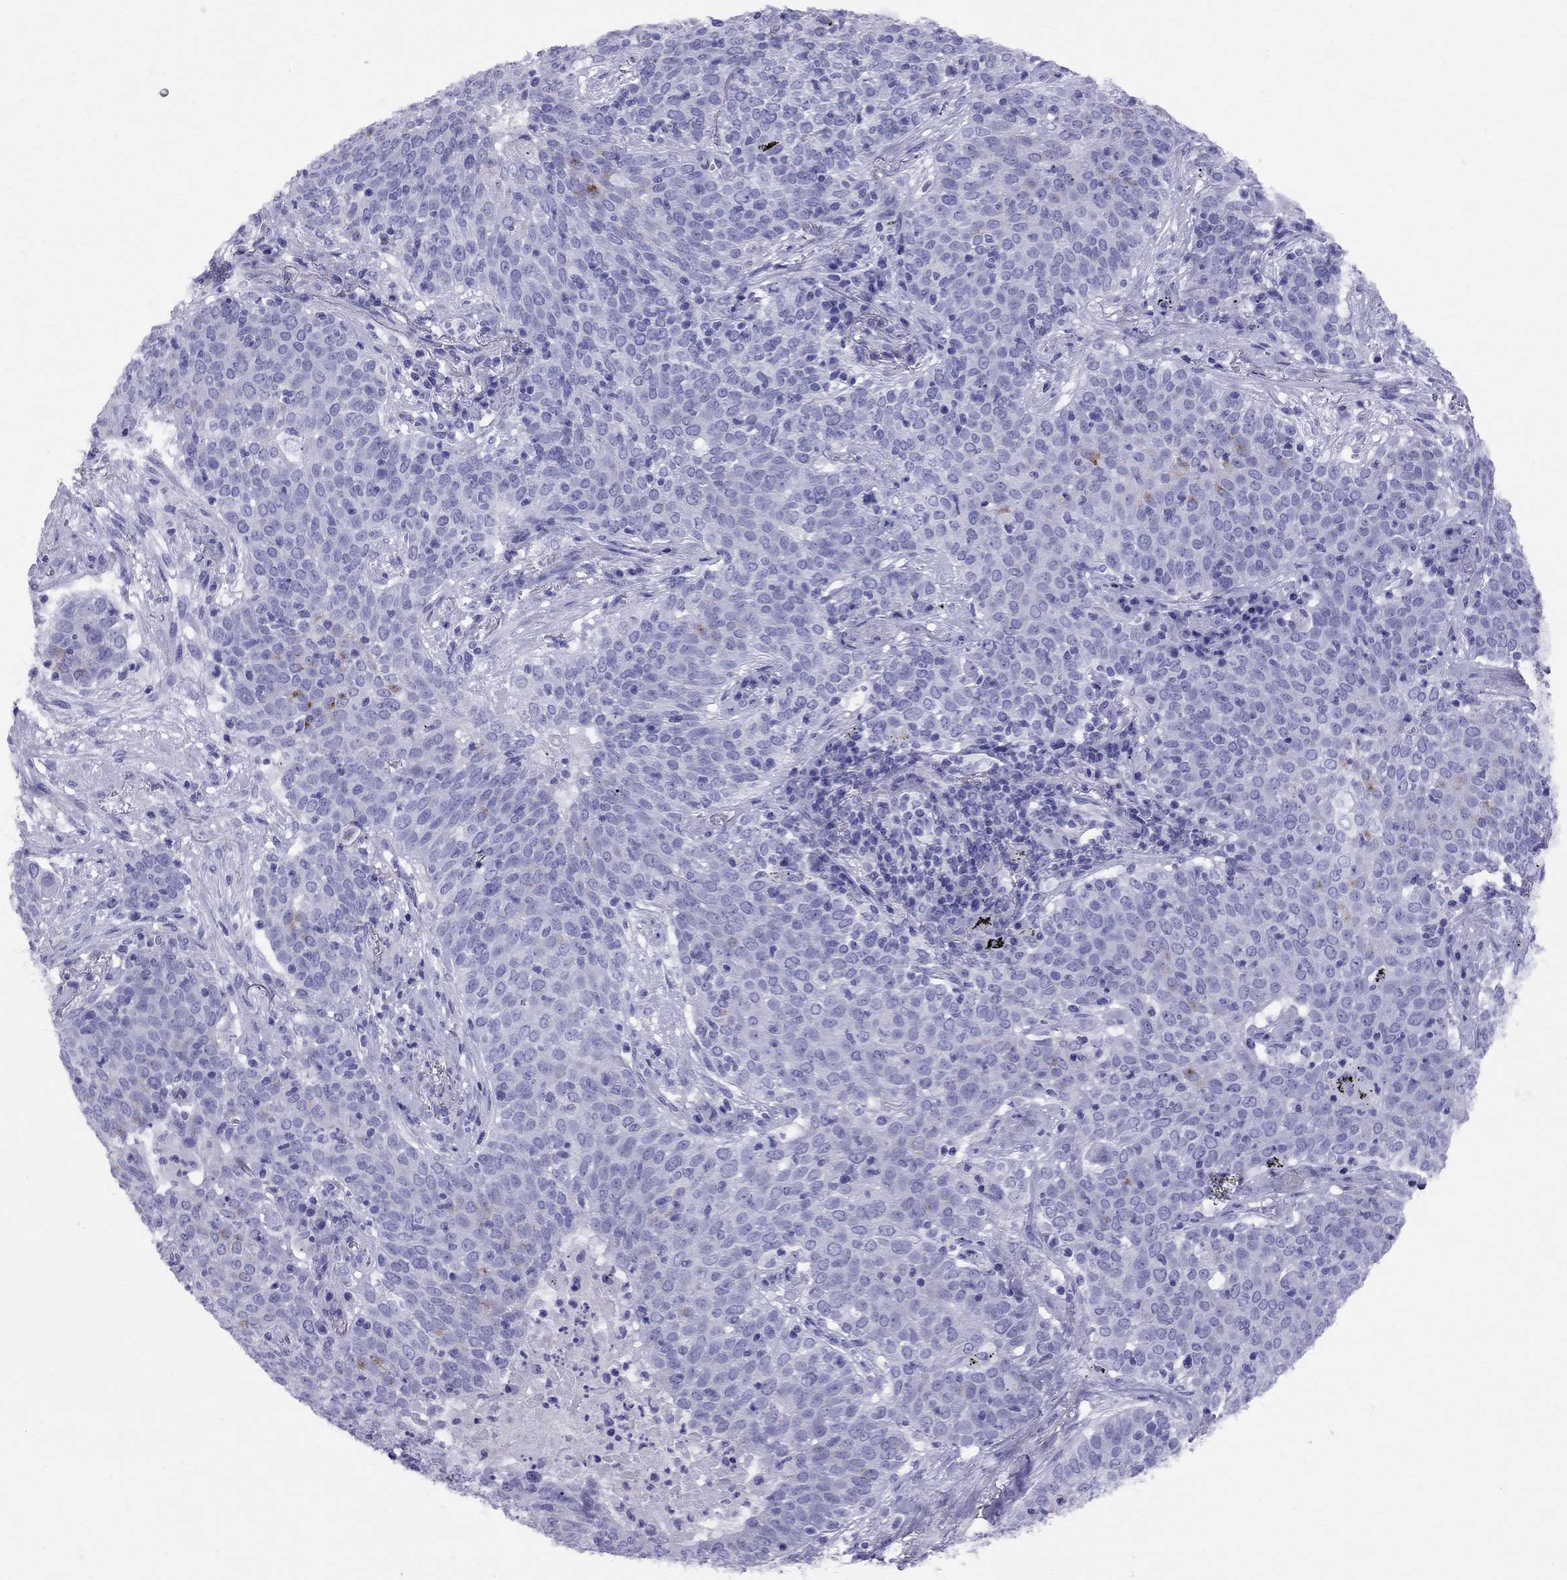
{"staining": {"intensity": "negative", "quantity": "none", "location": "none"}, "tissue": "lung cancer", "cell_type": "Tumor cells", "image_type": "cancer", "snomed": [{"axis": "morphology", "description": "Squamous cell carcinoma, NOS"}, {"axis": "topography", "description": "Lung"}], "caption": "Tumor cells are negative for brown protein staining in lung cancer.", "gene": "AVPR1B", "patient": {"sex": "male", "age": 82}}